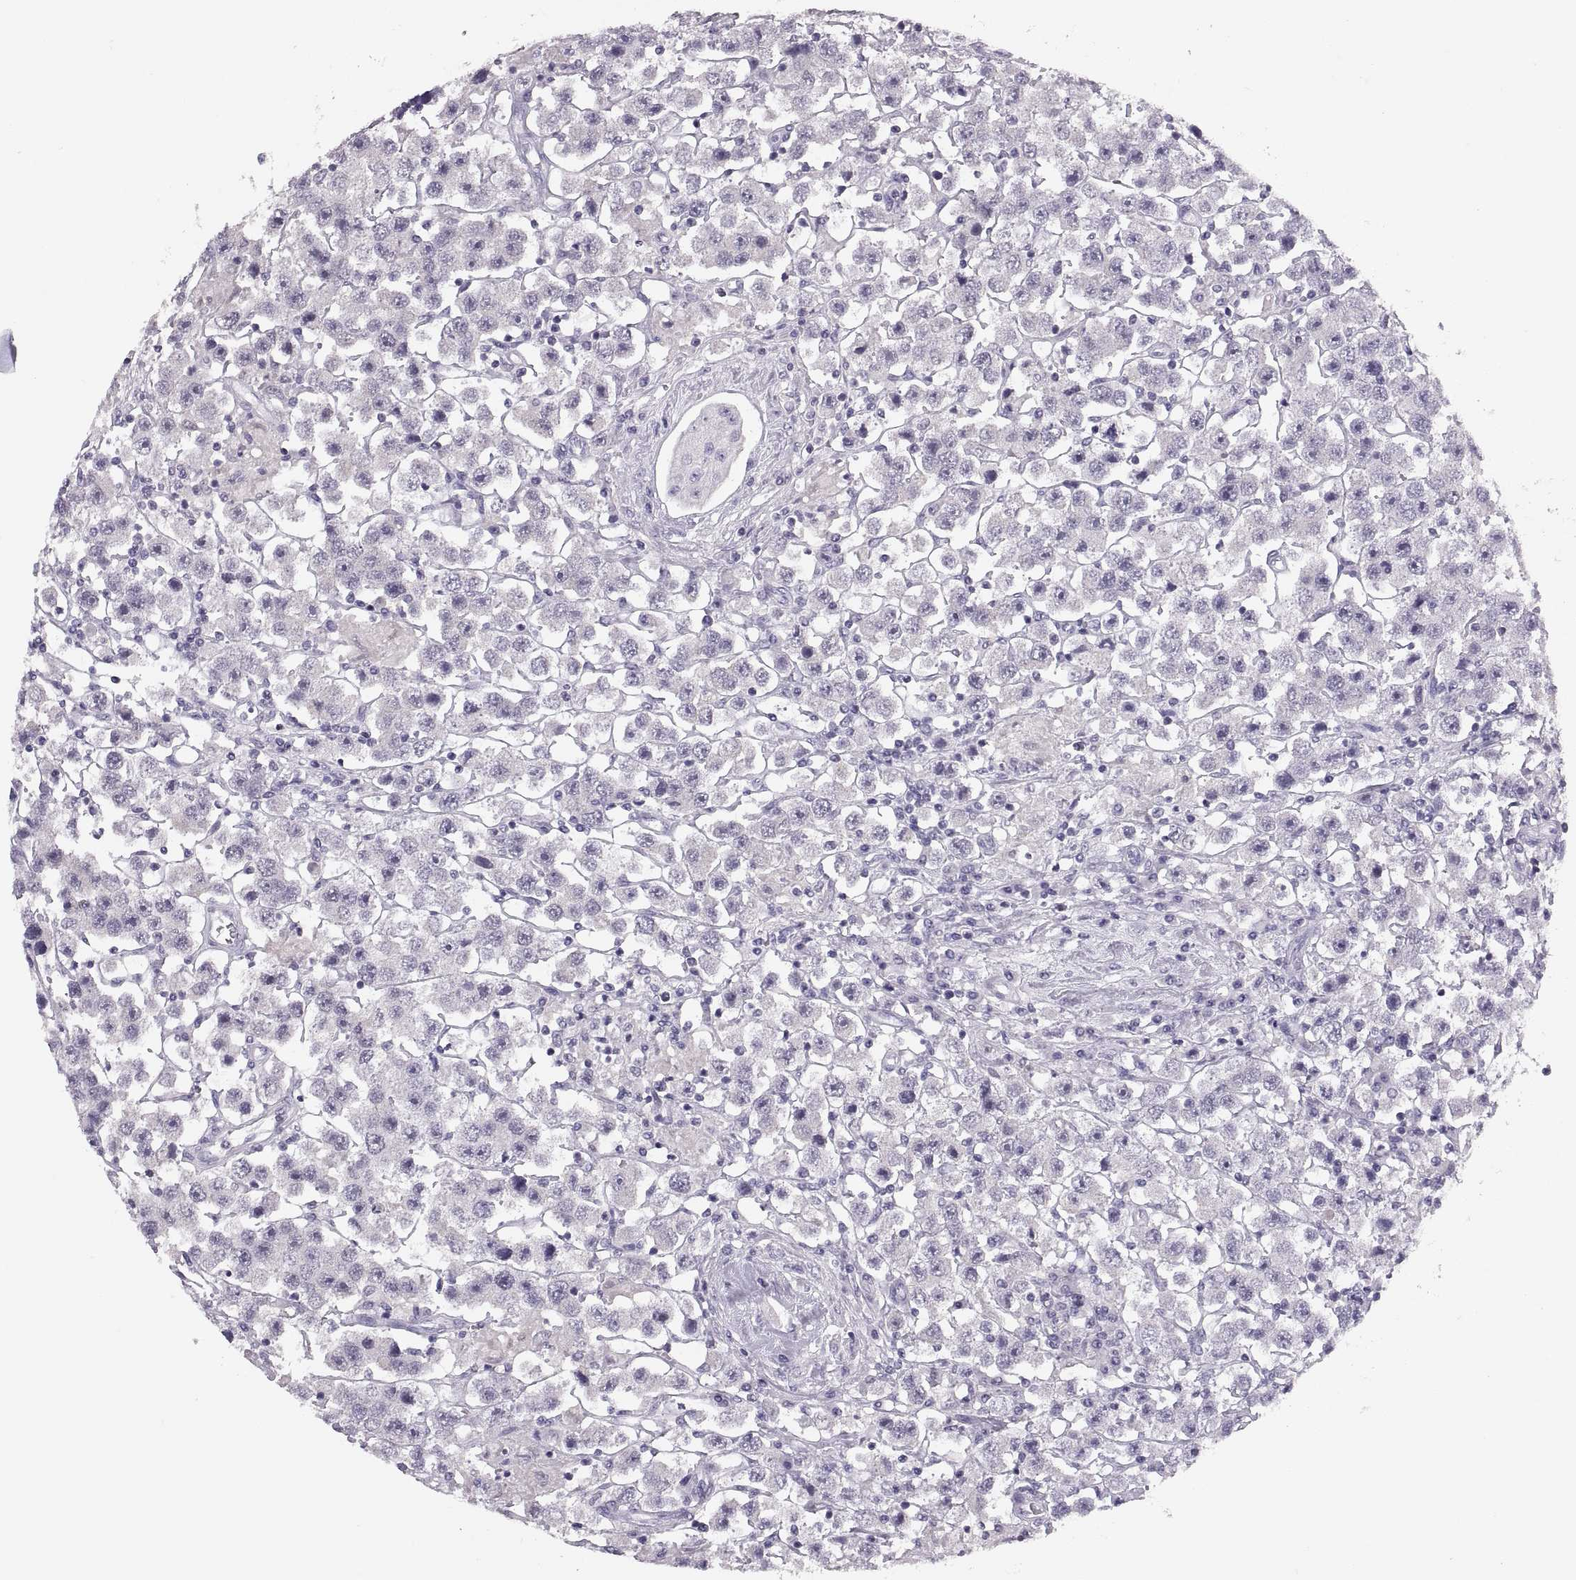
{"staining": {"intensity": "negative", "quantity": "none", "location": "none"}, "tissue": "testis cancer", "cell_type": "Tumor cells", "image_type": "cancer", "snomed": [{"axis": "morphology", "description": "Seminoma, NOS"}, {"axis": "topography", "description": "Testis"}], "caption": "Tumor cells are negative for brown protein staining in testis cancer.", "gene": "ADH6", "patient": {"sex": "male", "age": 45}}